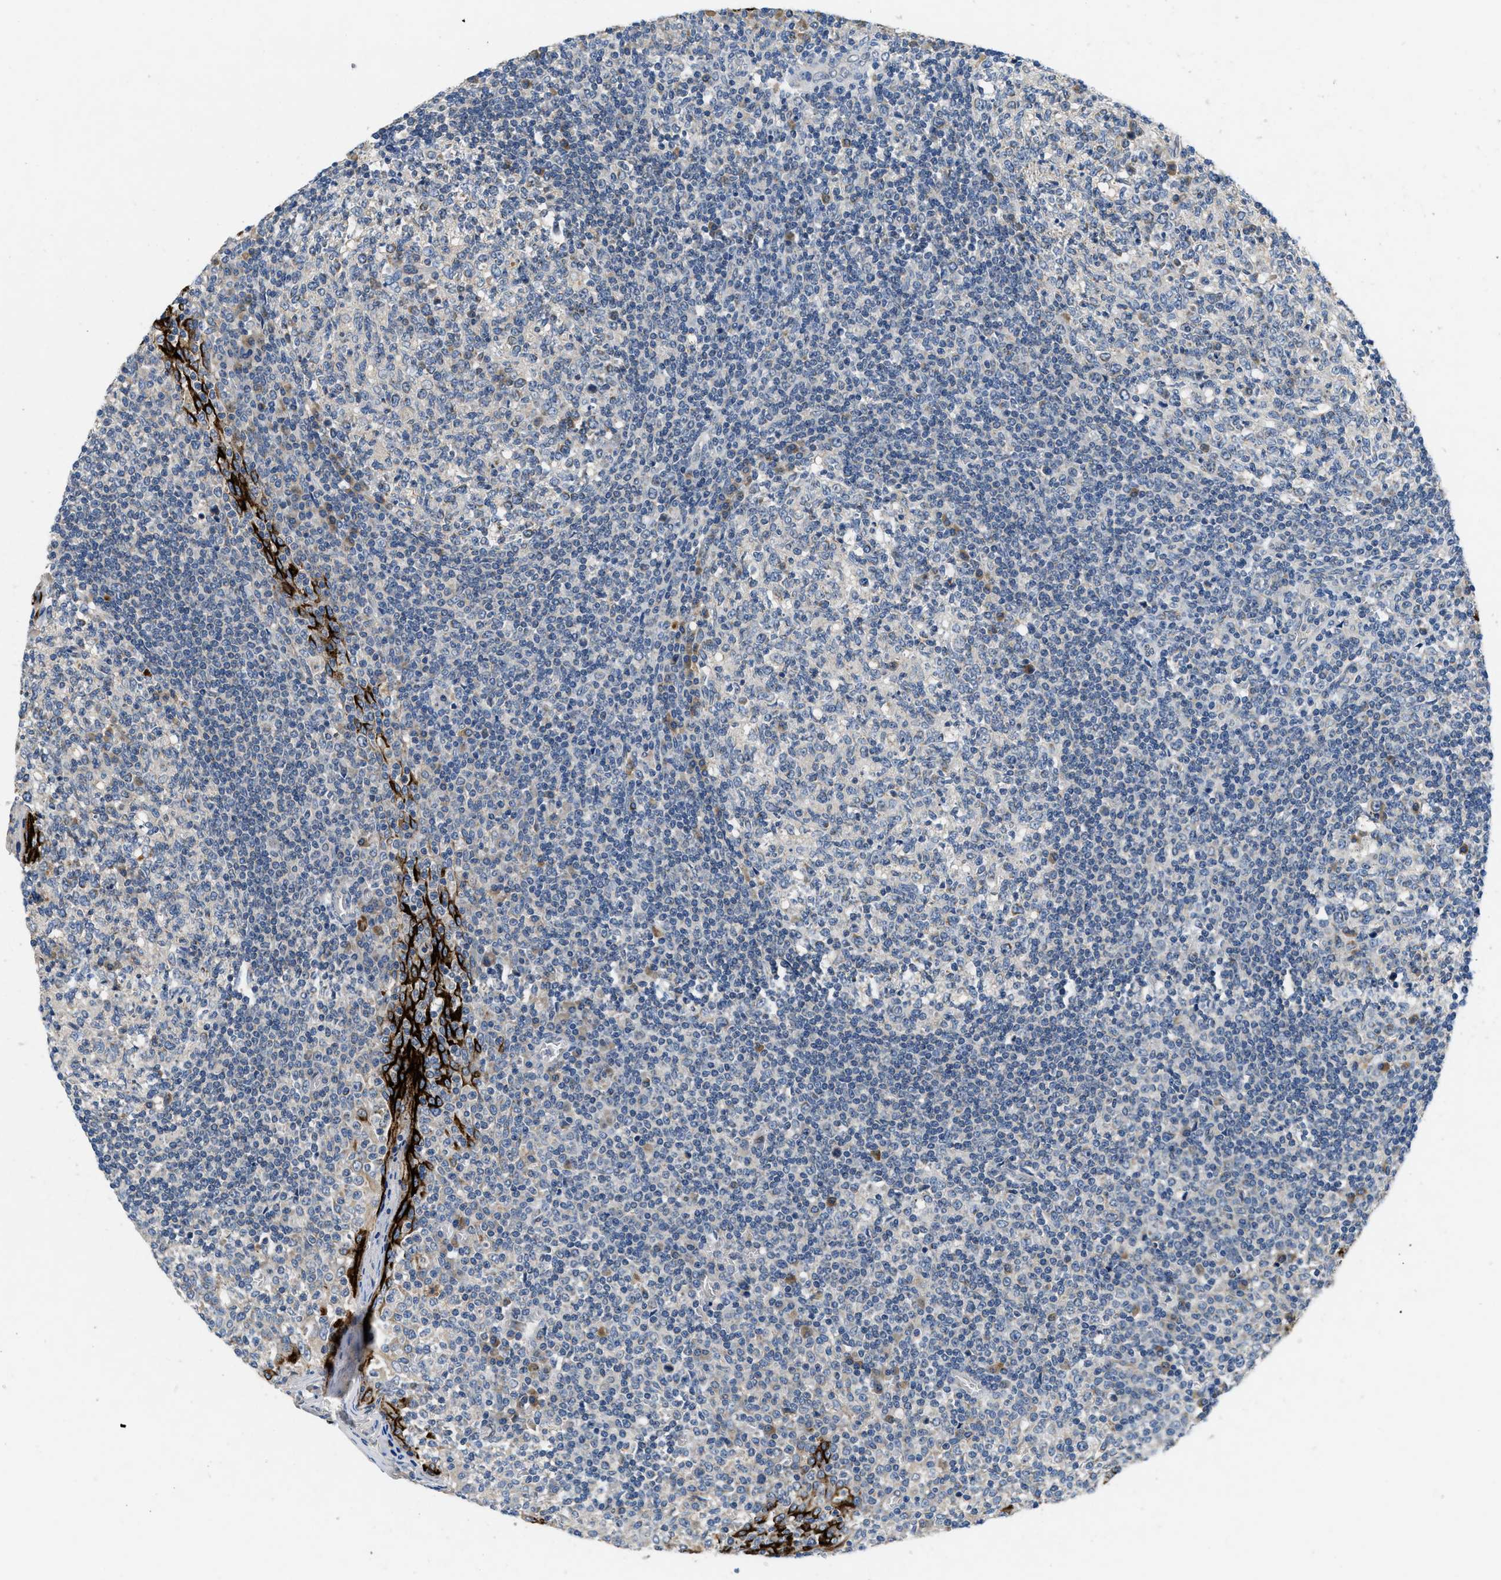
{"staining": {"intensity": "moderate", "quantity": "25%-75%", "location": "cytoplasmic/membranous"}, "tissue": "tonsil", "cell_type": "Germinal center cells", "image_type": "normal", "snomed": [{"axis": "morphology", "description": "Normal tissue, NOS"}, {"axis": "topography", "description": "Tonsil"}], "caption": "IHC of benign human tonsil displays medium levels of moderate cytoplasmic/membranous staining in about 25%-75% of germinal center cells. (Stains: DAB in brown, nuclei in blue, Microscopy: brightfield microscopy at high magnification).", "gene": "PNKD", "patient": {"sex": "female", "age": 19}}